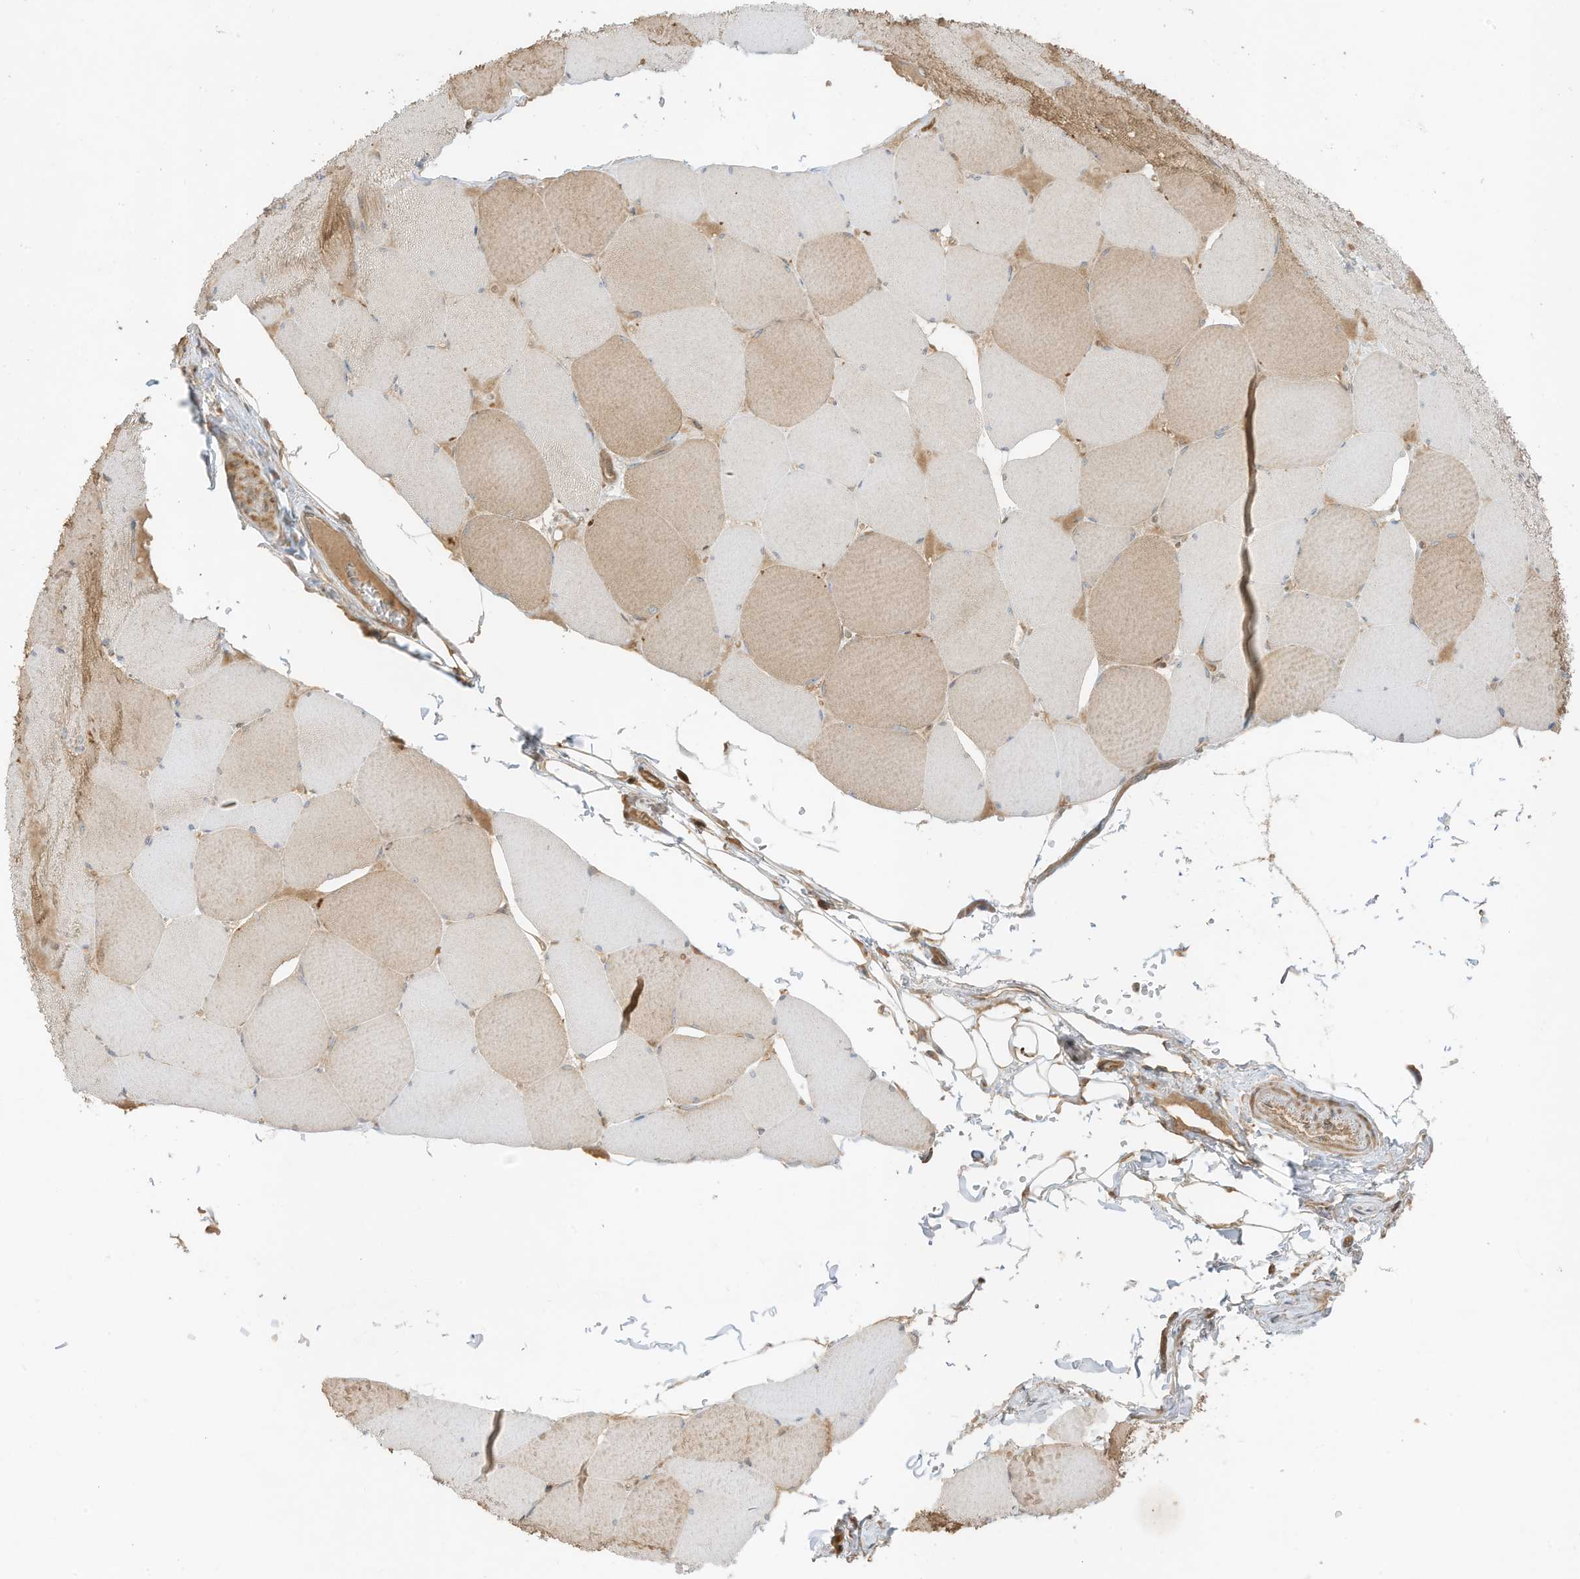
{"staining": {"intensity": "moderate", "quantity": "25%-75%", "location": "cytoplasmic/membranous"}, "tissue": "skeletal muscle", "cell_type": "Myocytes", "image_type": "normal", "snomed": [{"axis": "morphology", "description": "Normal tissue, NOS"}, {"axis": "topography", "description": "Skeletal muscle"}, {"axis": "topography", "description": "Head-Neck"}], "caption": "Immunohistochemistry image of normal human skeletal muscle stained for a protein (brown), which shows medium levels of moderate cytoplasmic/membranous positivity in about 25%-75% of myocytes.", "gene": "SLC25A12", "patient": {"sex": "male", "age": 66}}